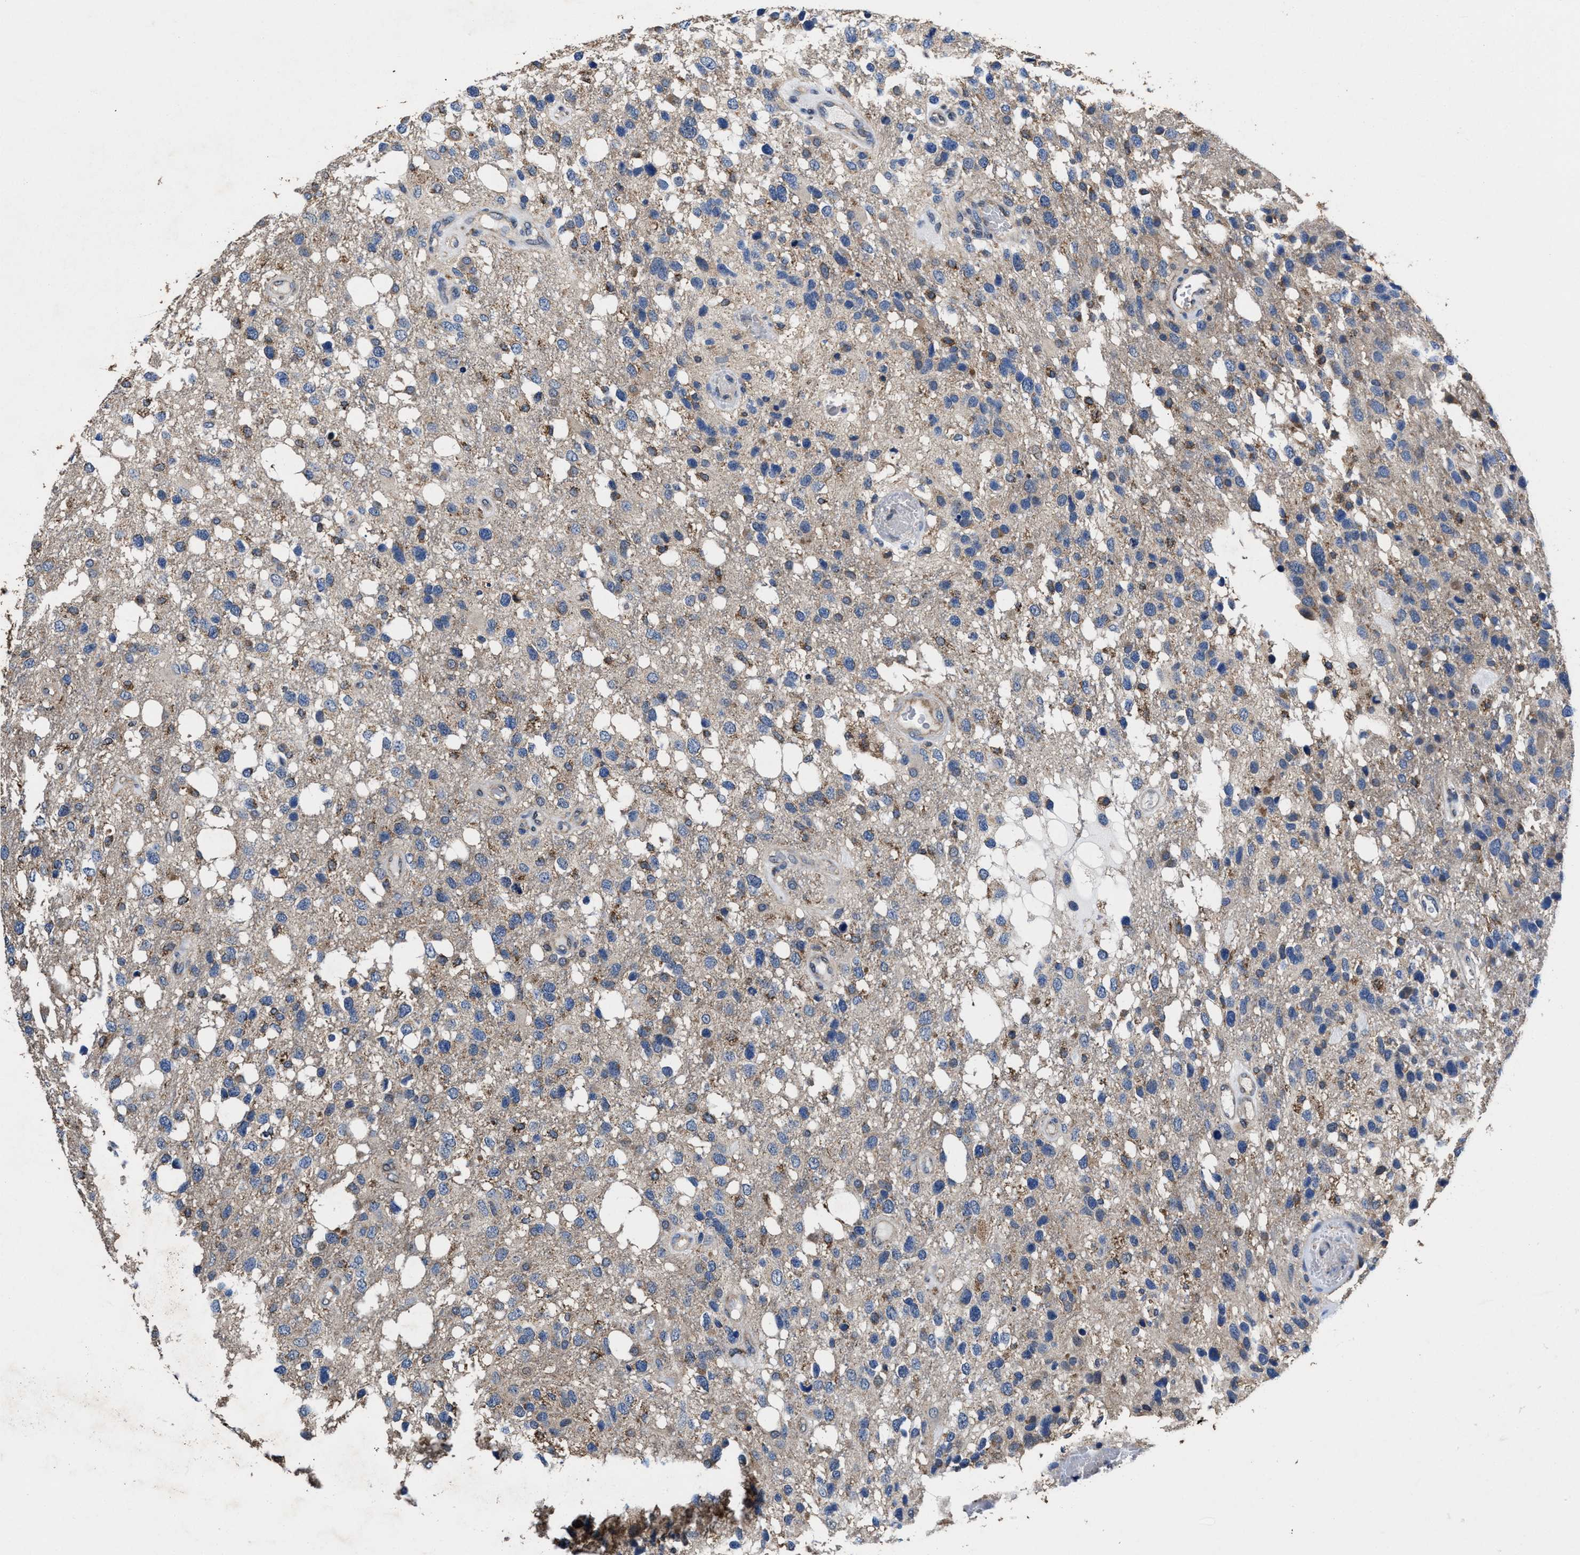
{"staining": {"intensity": "weak", "quantity": "<25%", "location": "cytoplasmic/membranous"}, "tissue": "glioma", "cell_type": "Tumor cells", "image_type": "cancer", "snomed": [{"axis": "morphology", "description": "Glioma, malignant, High grade"}, {"axis": "topography", "description": "Brain"}], "caption": "The immunohistochemistry micrograph has no significant expression in tumor cells of high-grade glioma (malignant) tissue.", "gene": "ACLY", "patient": {"sex": "female", "age": 58}}